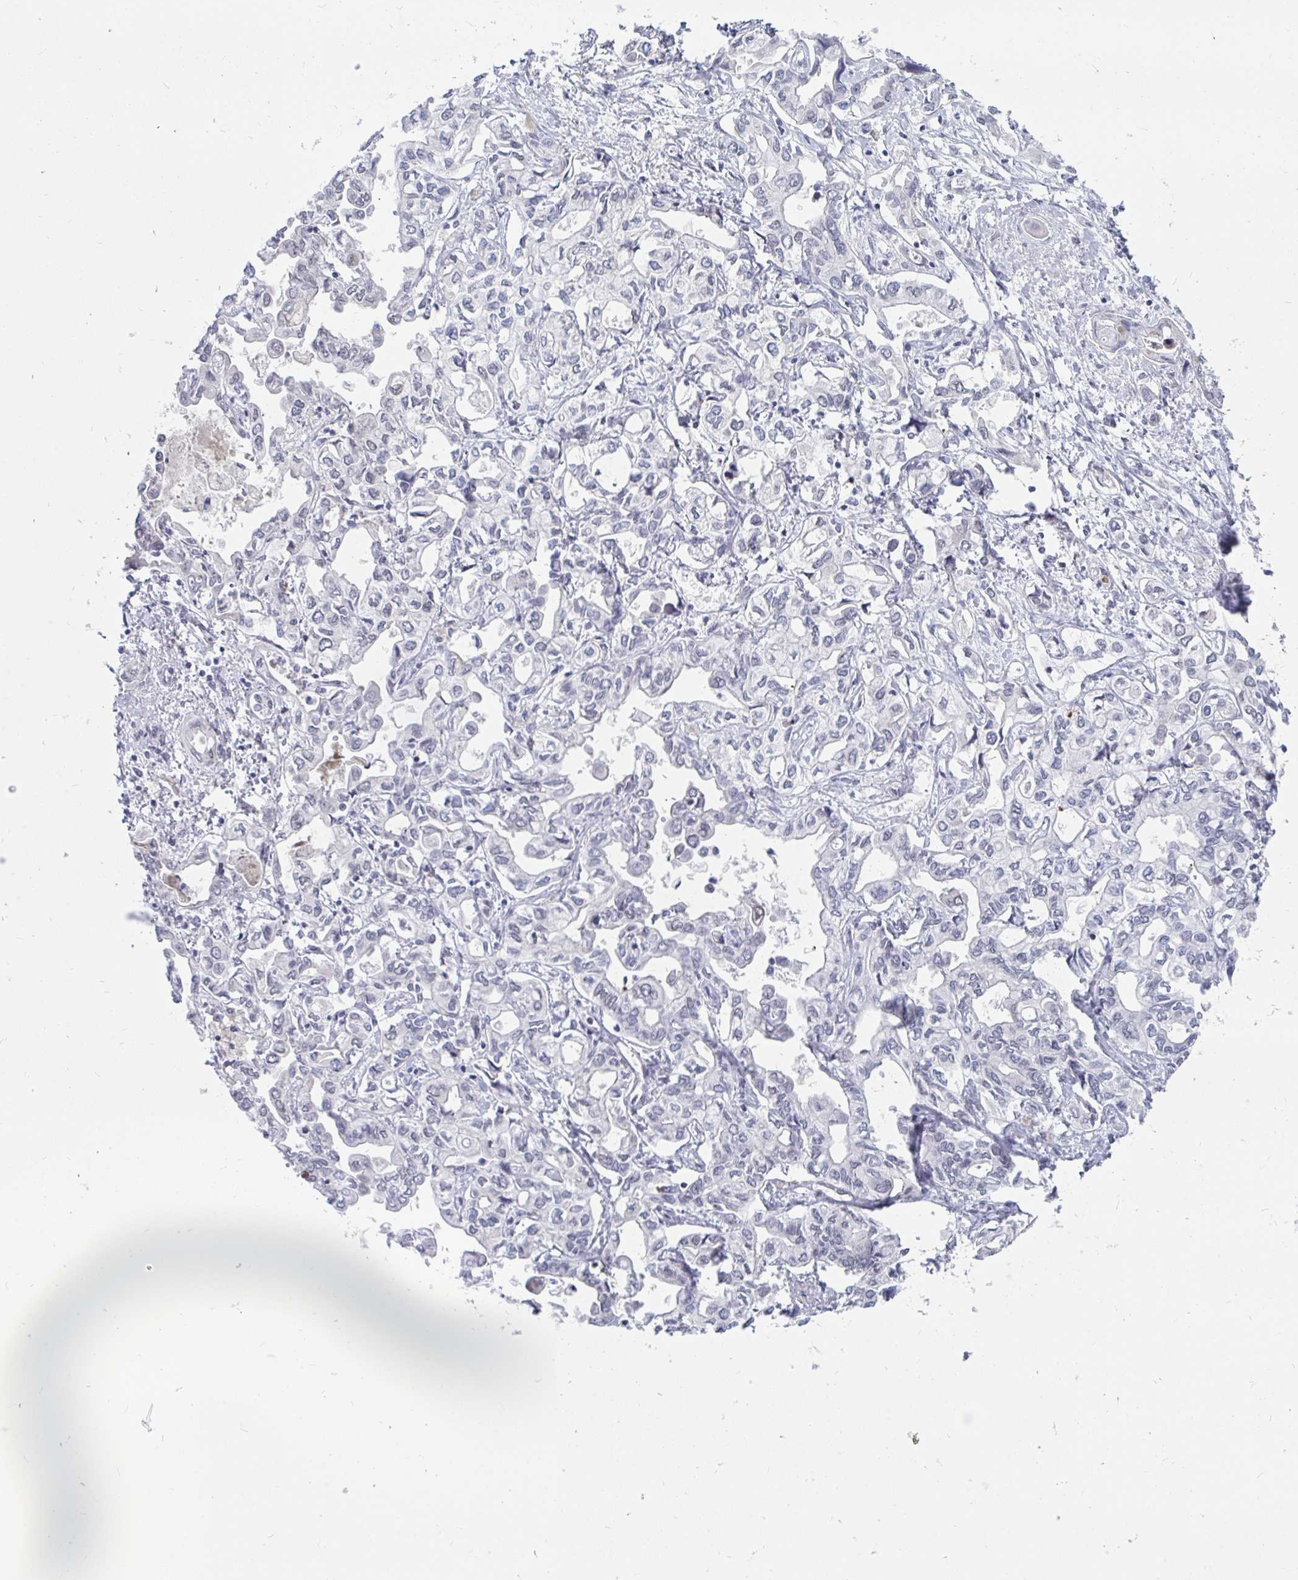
{"staining": {"intensity": "negative", "quantity": "none", "location": "none"}, "tissue": "liver cancer", "cell_type": "Tumor cells", "image_type": "cancer", "snomed": [{"axis": "morphology", "description": "Cholangiocarcinoma"}, {"axis": "topography", "description": "Liver"}], "caption": "DAB (3,3'-diaminobenzidine) immunohistochemical staining of human liver cancer (cholangiocarcinoma) reveals no significant positivity in tumor cells.", "gene": "TRIP12", "patient": {"sex": "female", "age": 64}}